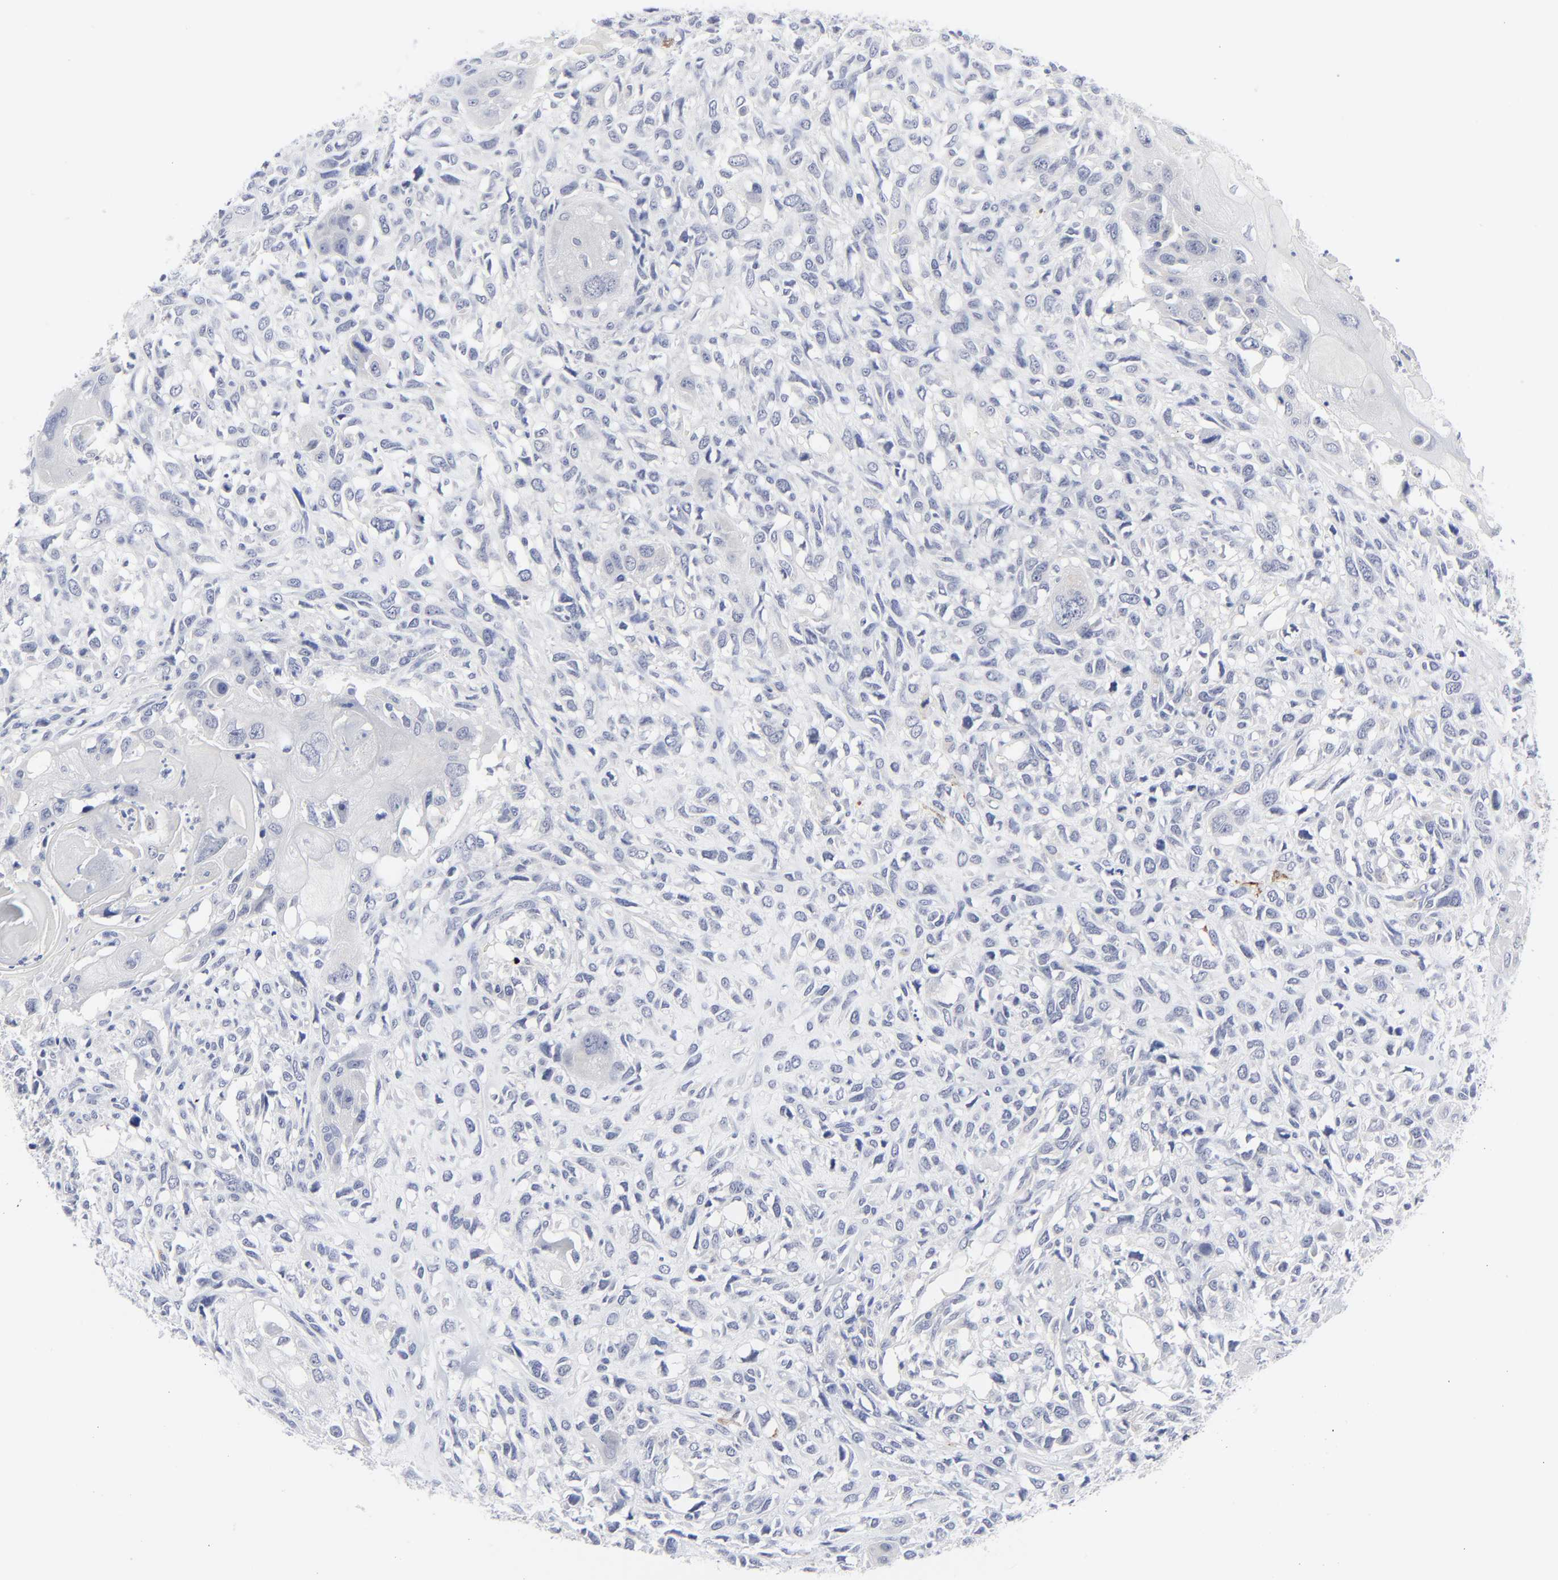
{"staining": {"intensity": "negative", "quantity": "none", "location": "none"}, "tissue": "head and neck cancer", "cell_type": "Tumor cells", "image_type": "cancer", "snomed": [{"axis": "morphology", "description": "Neoplasm, malignant, NOS"}, {"axis": "topography", "description": "Salivary gland"}, {"axis": "topography", "description": "Head-Neck"}], "caption": "Head and neck cancer (neoplasm (malignant)) stained for a protein using immunohistochemistry (IHC) reveals no expression tumor cells.", "gene": "CLEC4G", "patient": {"sex": "male", "age": 43}}